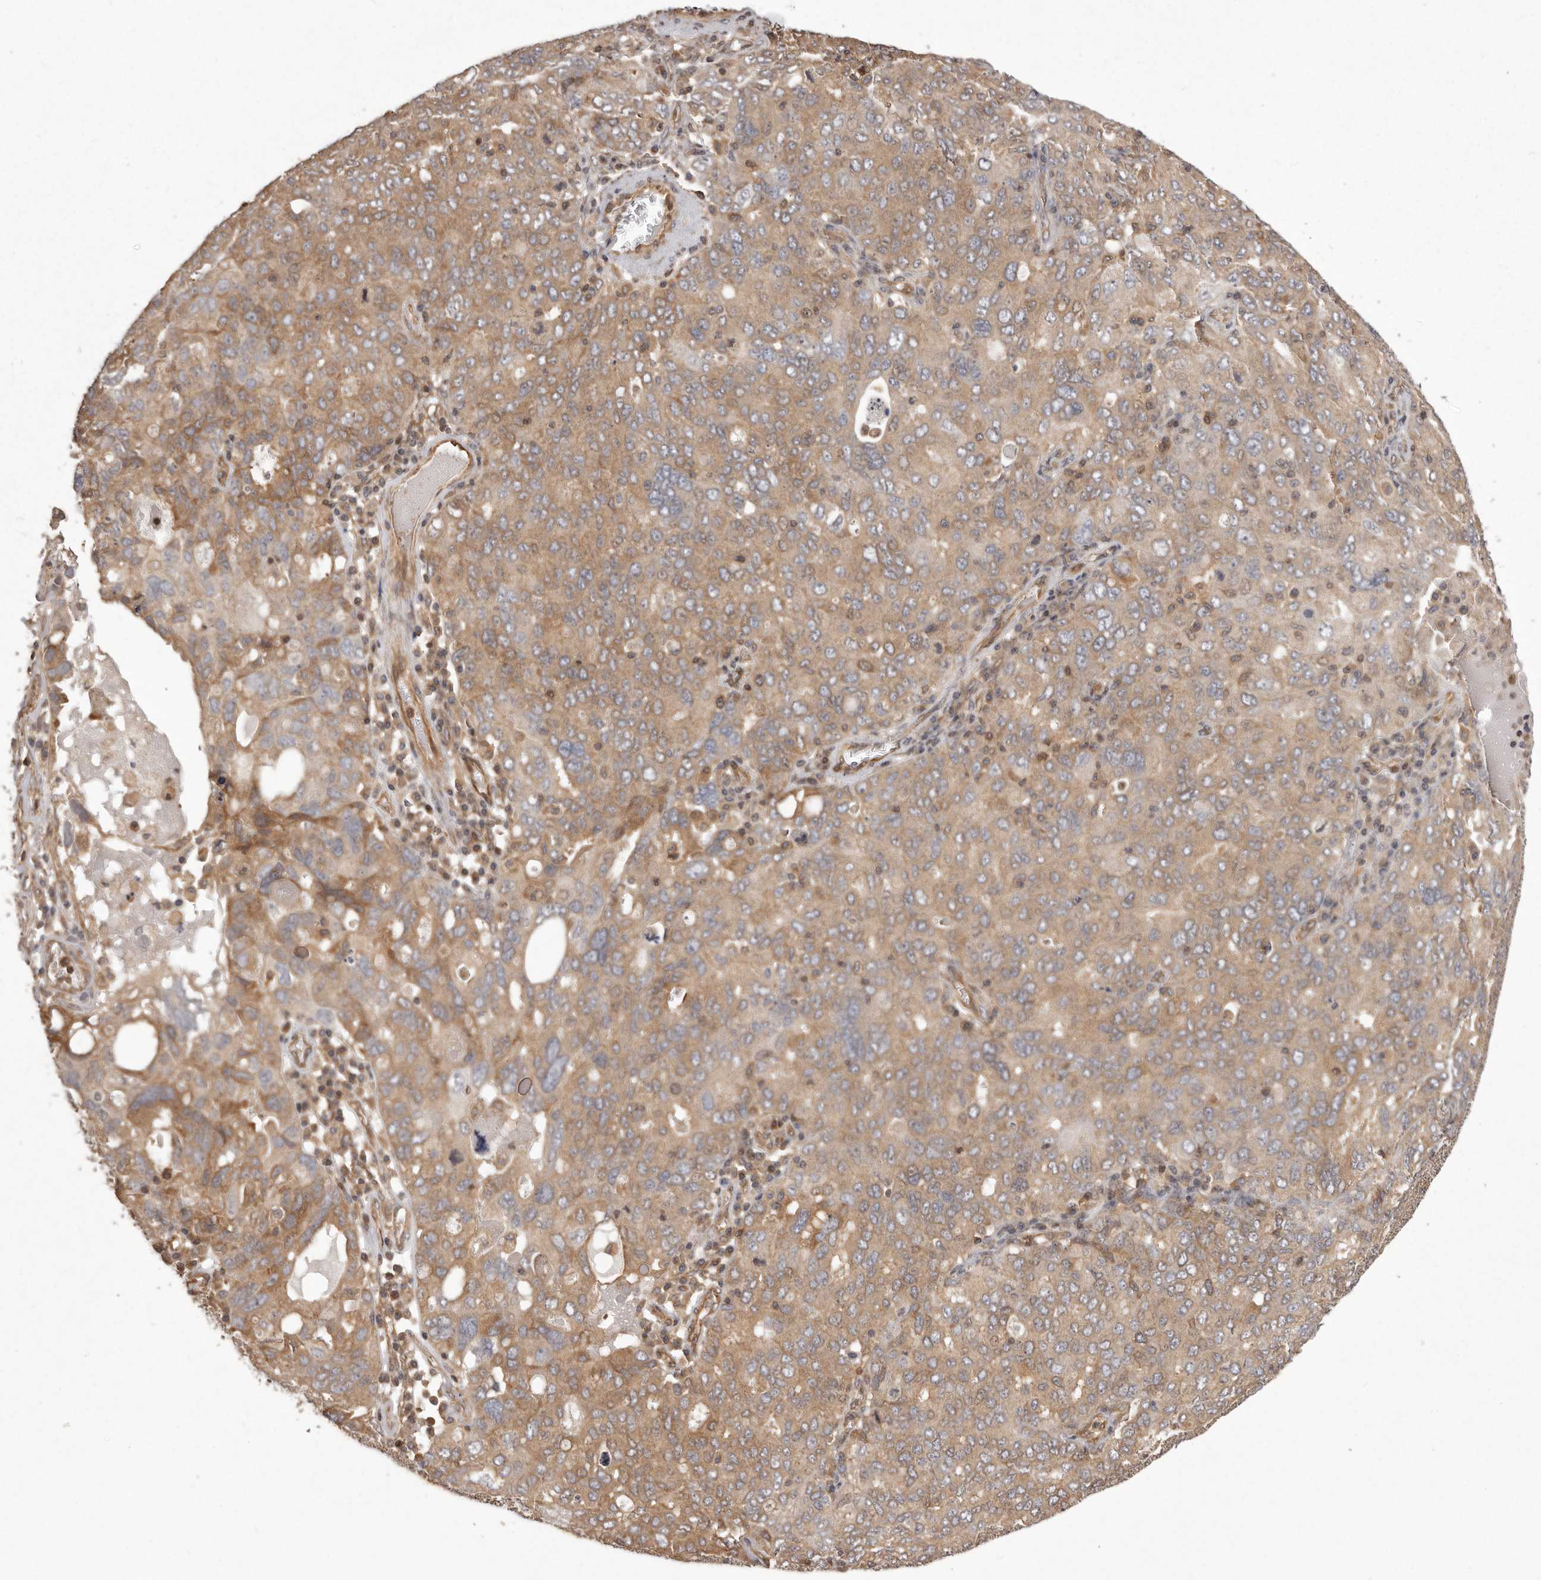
{"staining": {"intensity": "moderate", "quantity": ">75%", "location": "cytoplasmic/membranous"}, "tissue": "ovarian cancer", "cell_type": "Tumor cells", "image_type": "cancer", "snomed": [{"axis": "morphology", "description": "Carcinoma, endometroid"}, {"axis": "topography", "description": "Ovary"}], "caption": "About >75% of tumor cells in human ovarian cancer (endometroid carcinoma) show moderate cytoplasmic/membranous protein positivity as visualized by brown immunohistochemical staining.", "gene": "NFKBIA", "patient": {"sex": "female", "age": 62}}